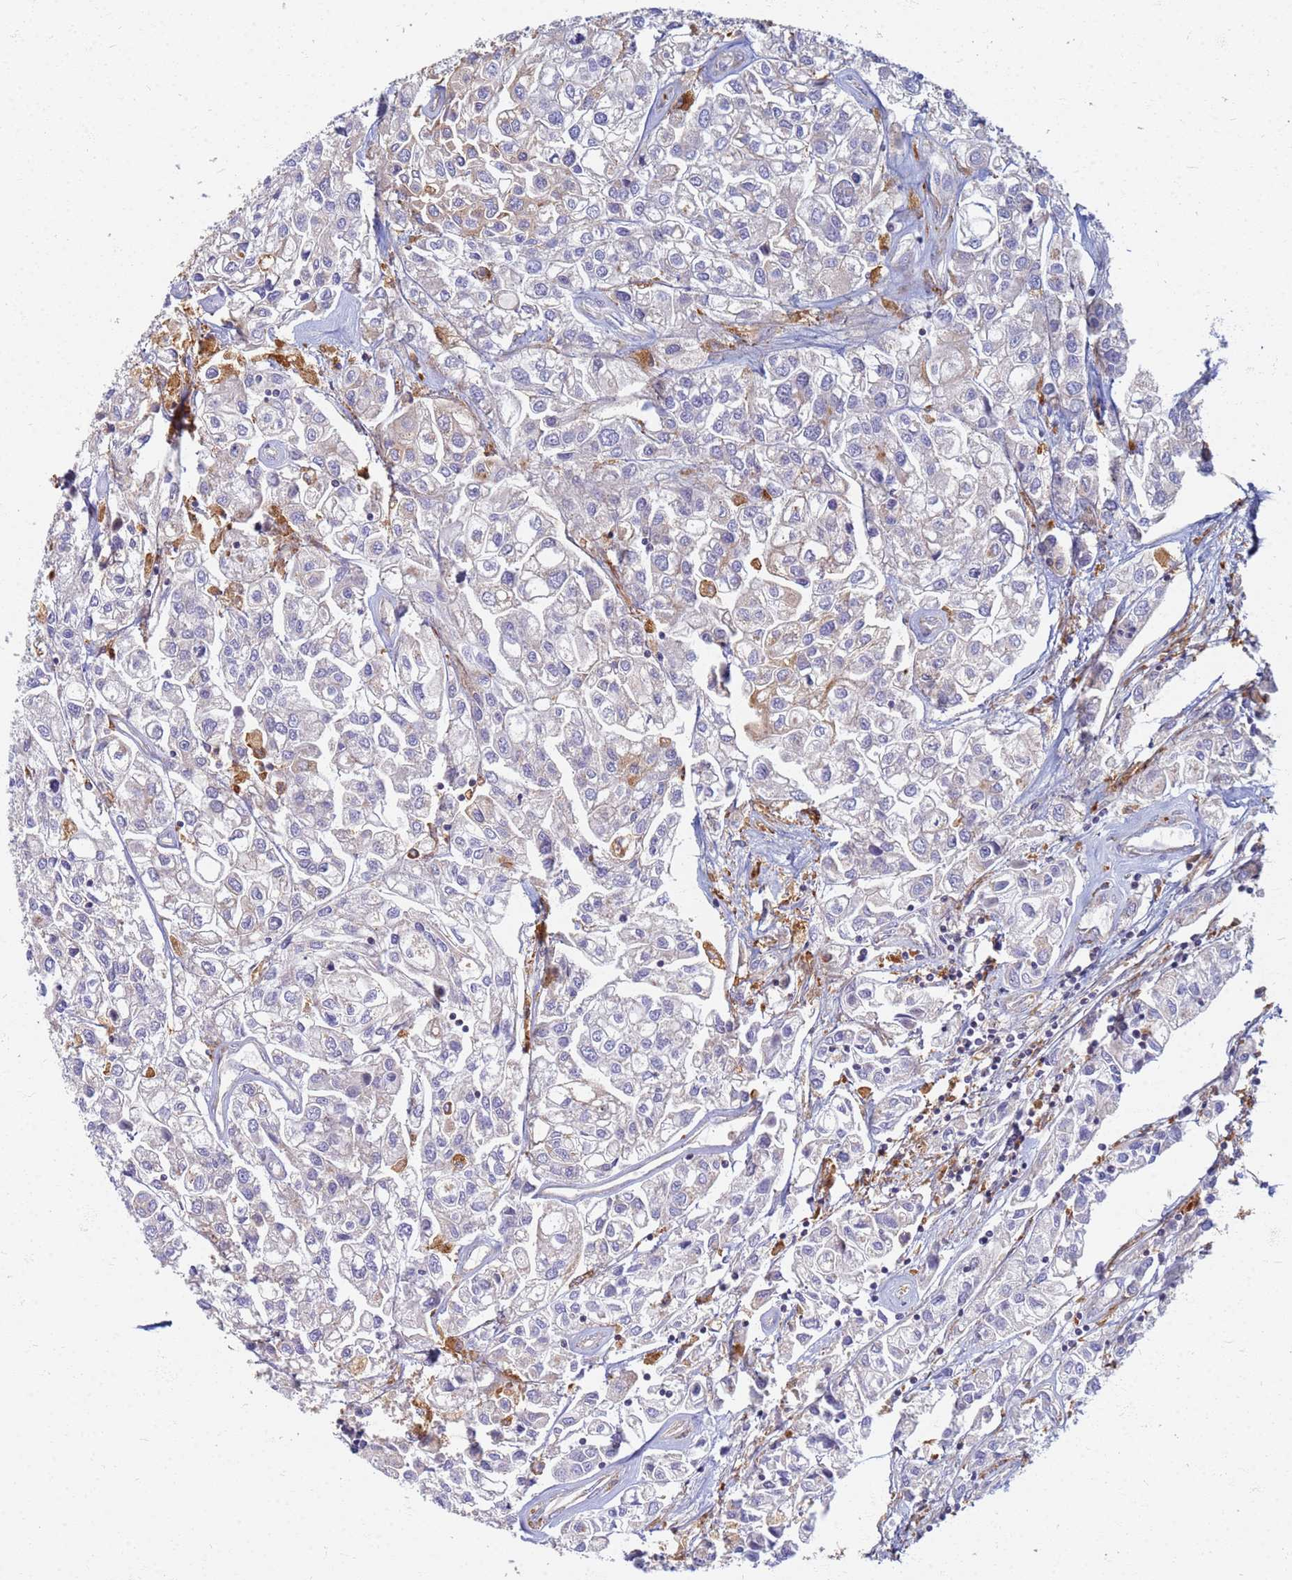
{"staining": {"intensity": "weak", "quantity": "<25%", "location": "cytoplasmic/membranous"}, "tissue": "urothelial cancer", "cell_type": "Tumor cells", "image_type": "cancer", "snomed": [{"axis": "morphology", "description": "Urothelial carcinoma, High grade"}, {"axis": "topography", "description": "Urinary bladder"}], "caption": "DAB (3,3'-diaminobenzidine) immunohistochemical staining of high-grade urothelial carcinoma shows no significant positivity in tumor cells.", "gene": "ATP6V1E1", "patient": {"sex": "male", "age": 67}}